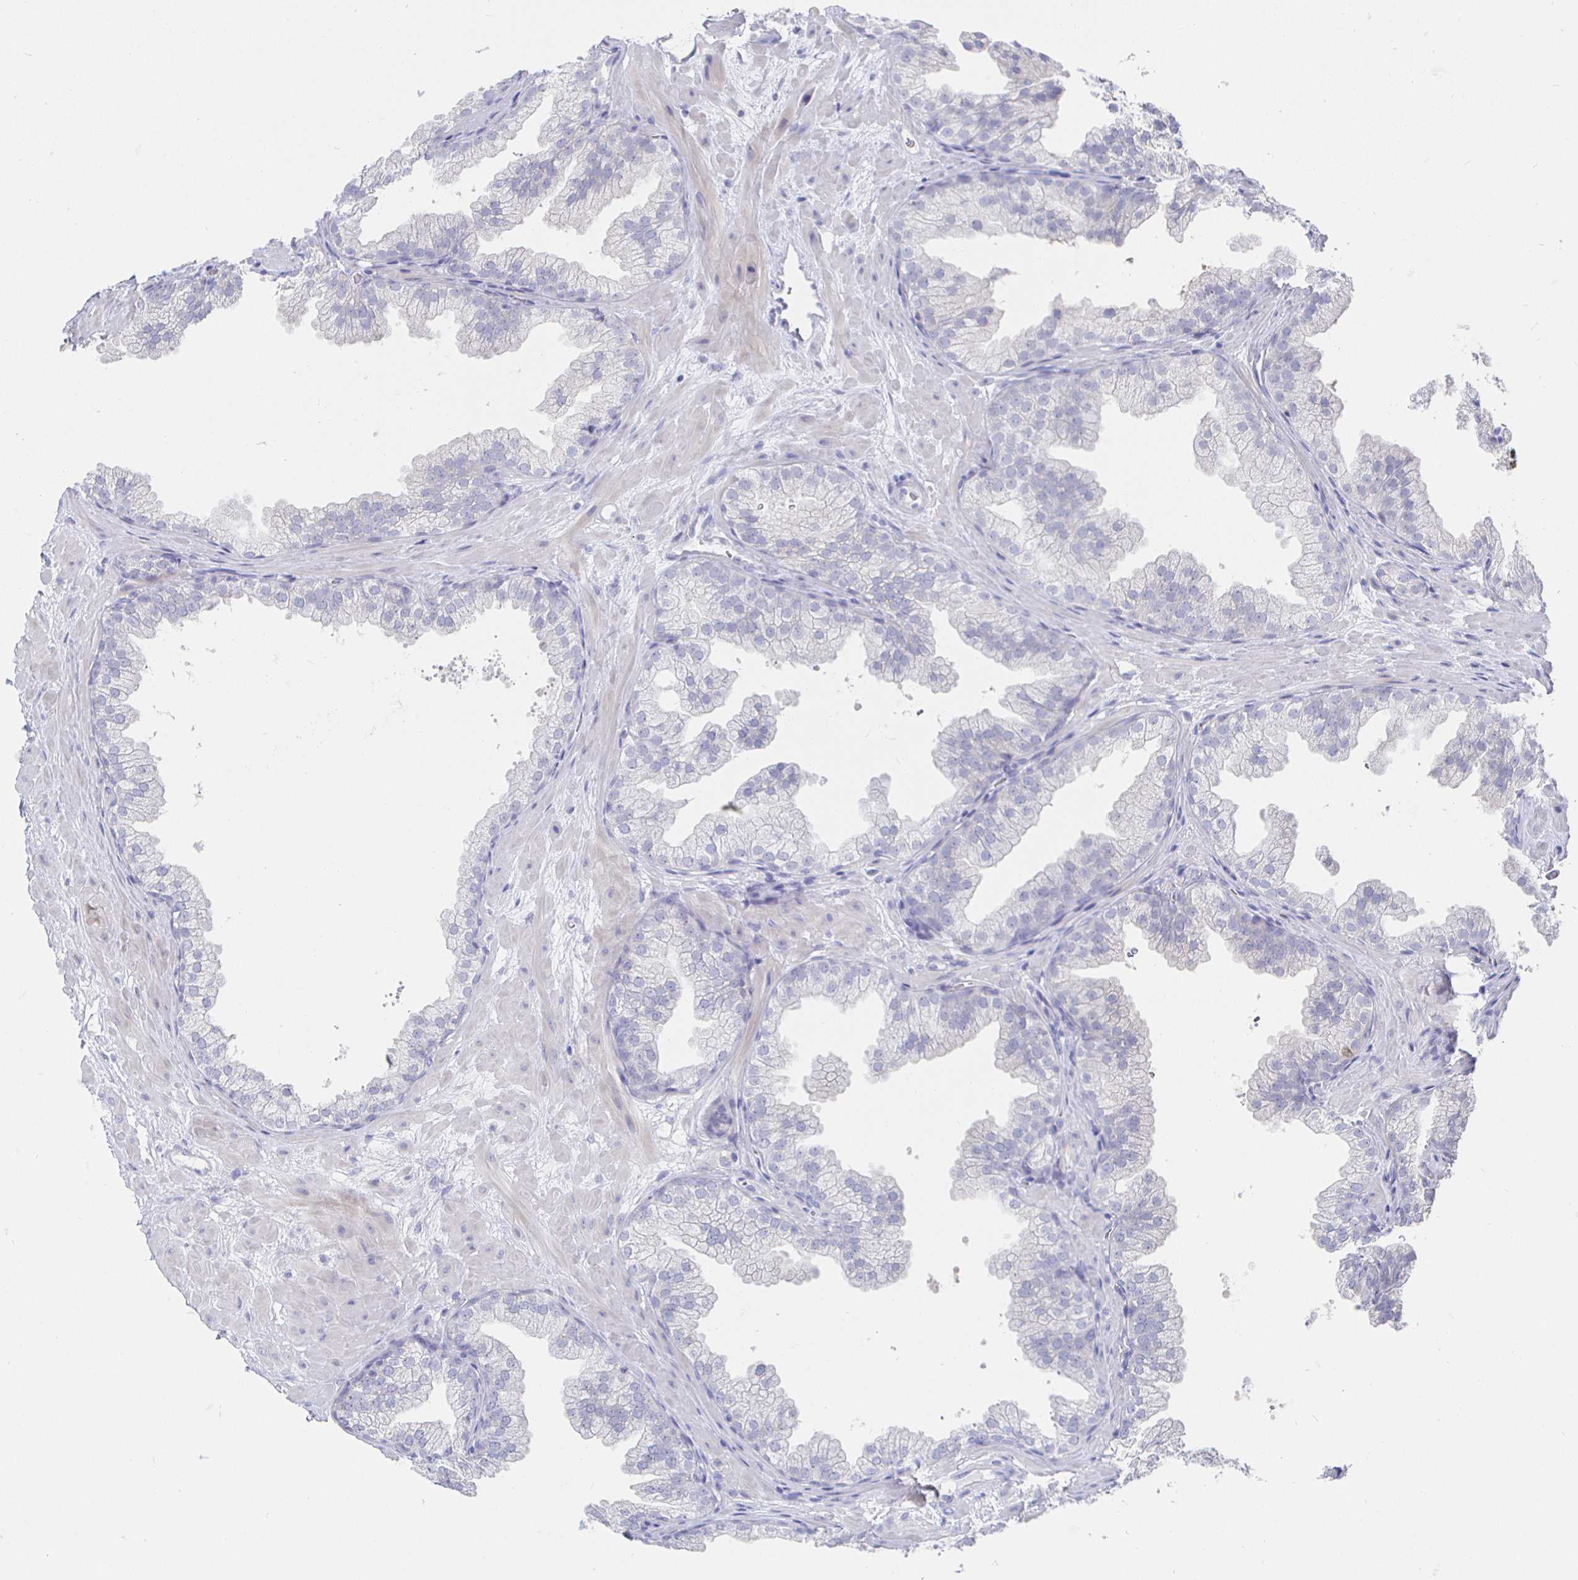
{"staining": {"intensity": "negative", "quantity": "none", "location": "none"}, "tissue": "prostate", "cell_type": "Glandular cells", "image_type": "normal", "snomed": [{"axis": "morphology", "description": "Normal tissue, NOS"}, {"axis": "topography", "description": "Prostate"}], "caption": "Immunohistochemistry image of normal prostate: prostate stained with DAB (3,3'-diaminobenzidine) reveals no significant protein positivity in glandular cells.", "gene": "LRRC23", "patient": {"sex": "male", "age": 37}}